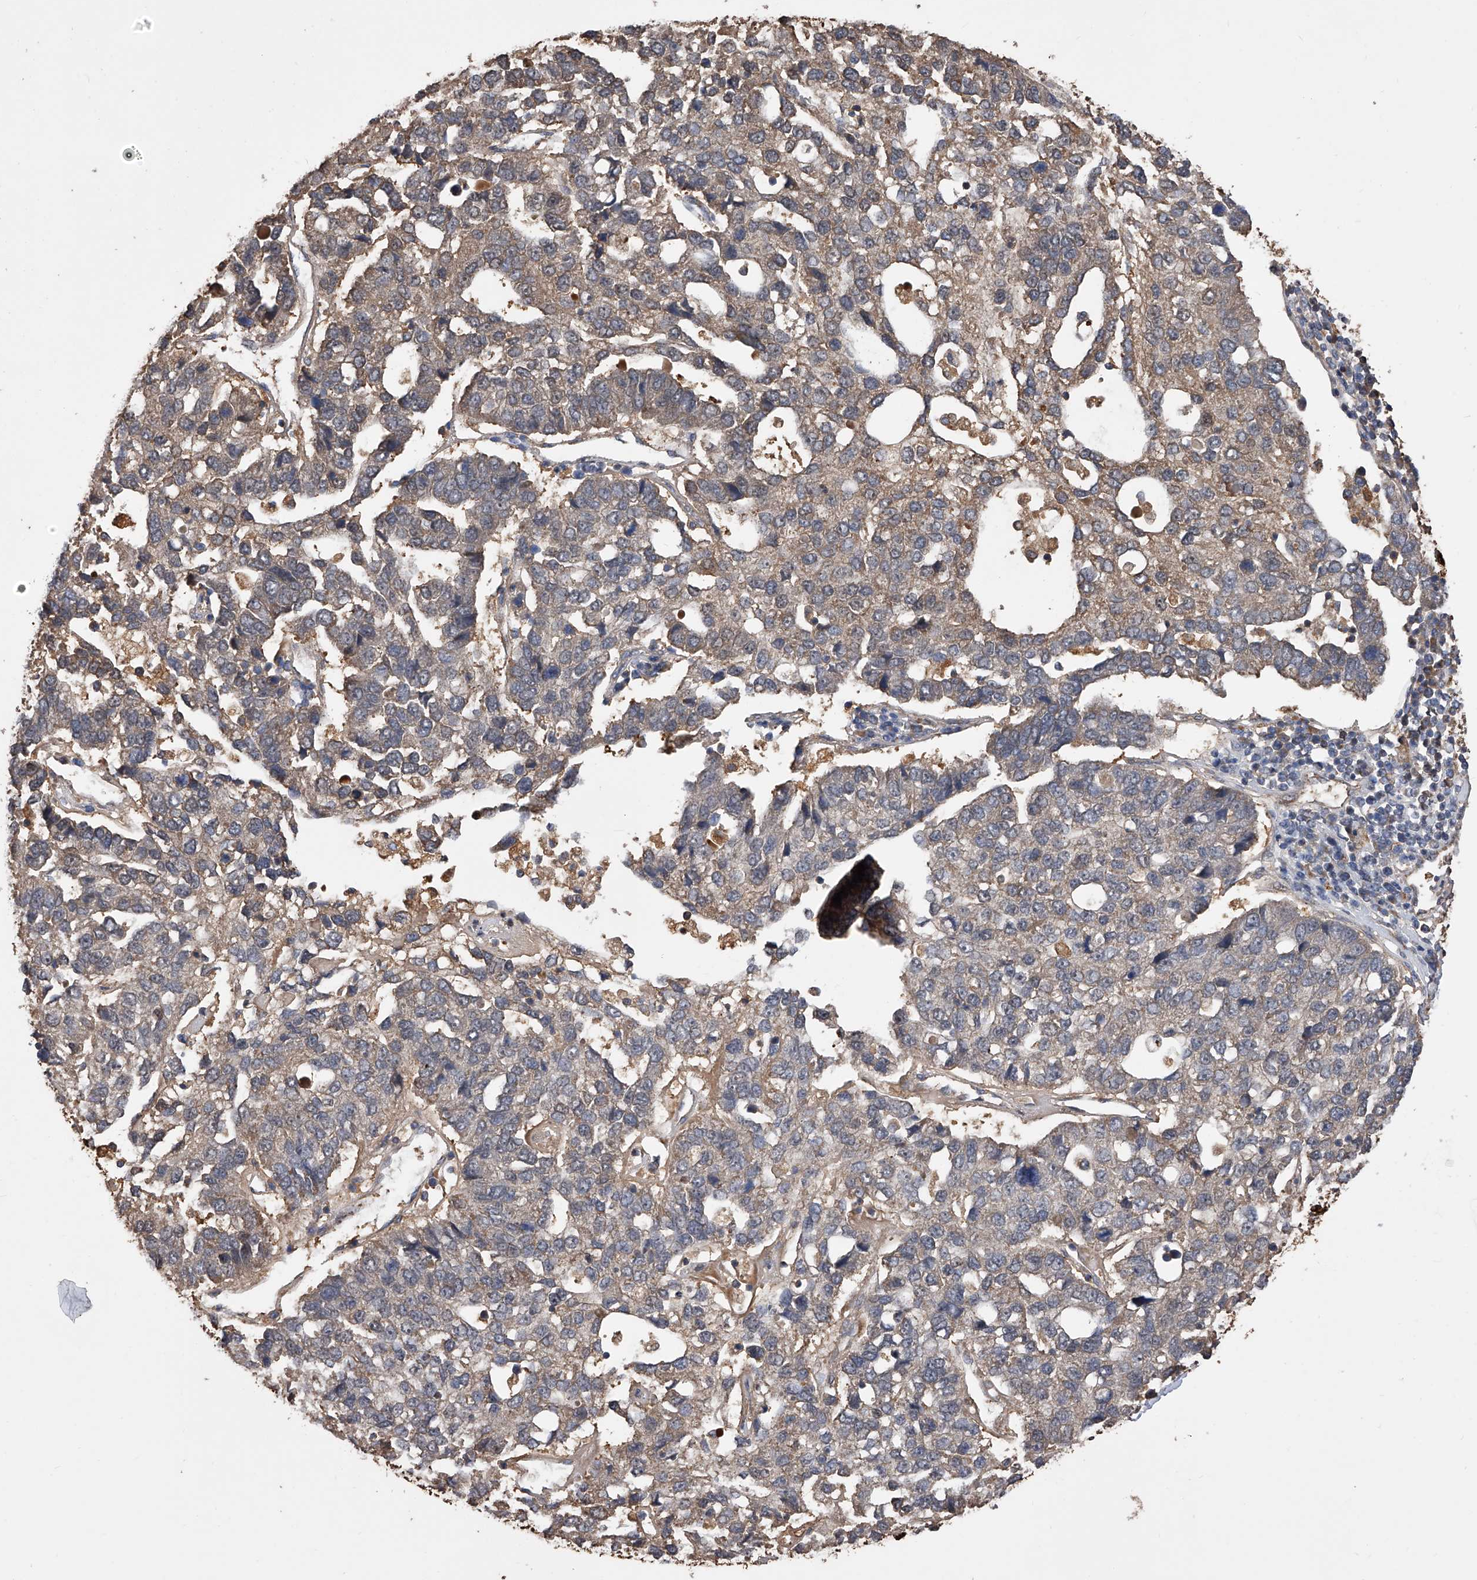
{"staining": {"intensity": "weak", "quantity": "25%-75%", "location": "cytoplasmic/membranous"}, "tissue": "pancreatic cancer", "cell_type": "Tumor cells", "image_type": "cancer", "snomed": [{"axis": "morphology", "description": "Adenocarcinoma, NOS"}, {"axis": "topography", "description": "Pancreas"}], "caption": "The image displays immunohistochemical staining of pancreatic adenocarcinoma. There is weak cytoplasmic/membranous positivity is present in about 25%-75% of tumor cells.", "gene": "GMDS", "patient": {"sex": "female", "age": 61}}